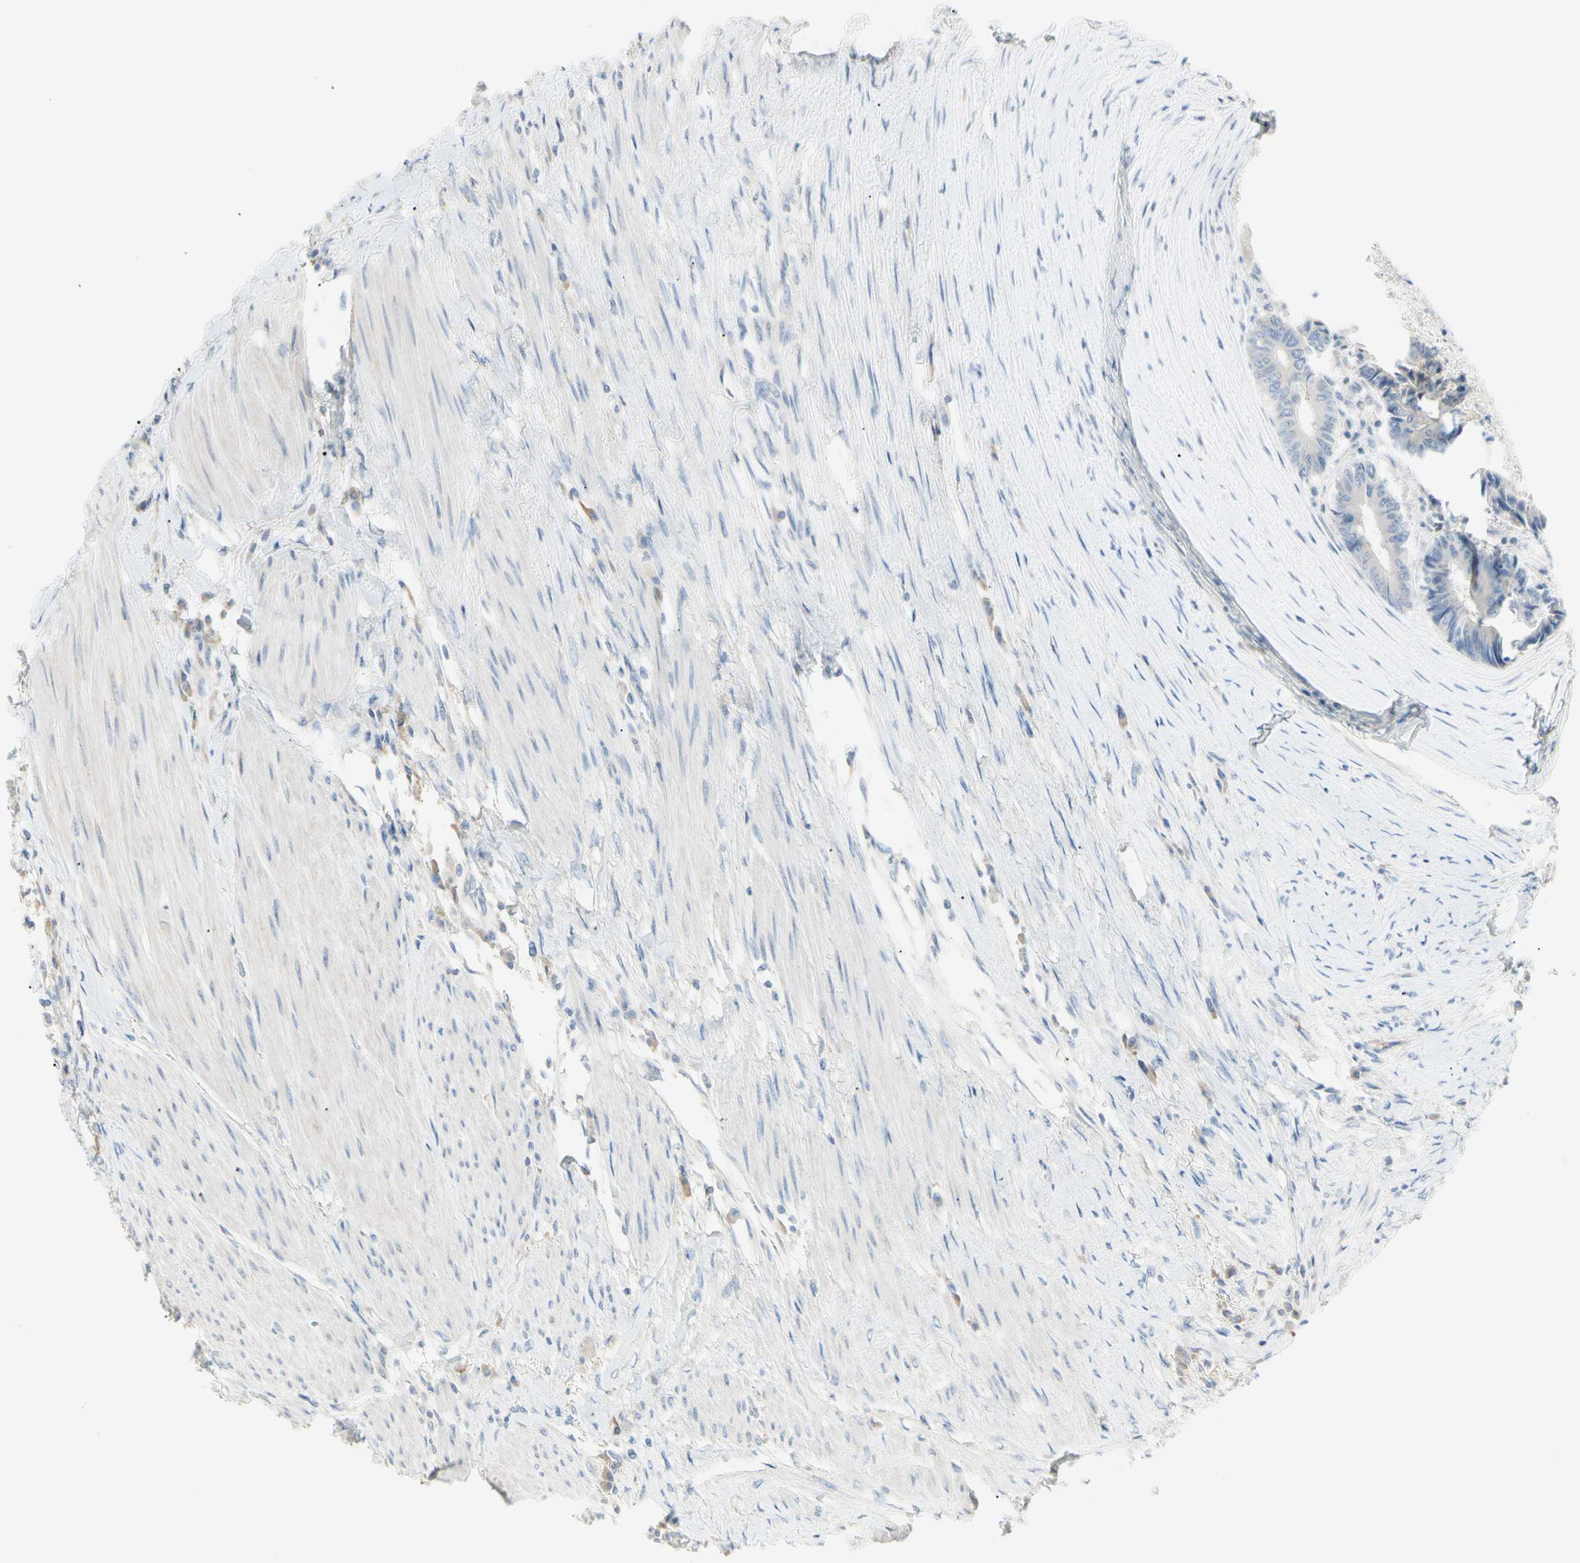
{"staining": {"intensity": "negative", "quantity": "none", "location": "none"}, "tissue": "colorectal cancer", "cell_type": "Tumor cells", "image_type": "cancer", "snomed": [{"axis": "morphology", "description": "Adenocarcinoma, NOS"}, {"axis": "topography", "description": "Rectum"}], "caption": "A micrograph of human colorectal cancer (adenocarcinoma) is negative for staining in tumor cells.", "gene": "ALDH18A1", "patient": {"sex": "male", "age": 63}}